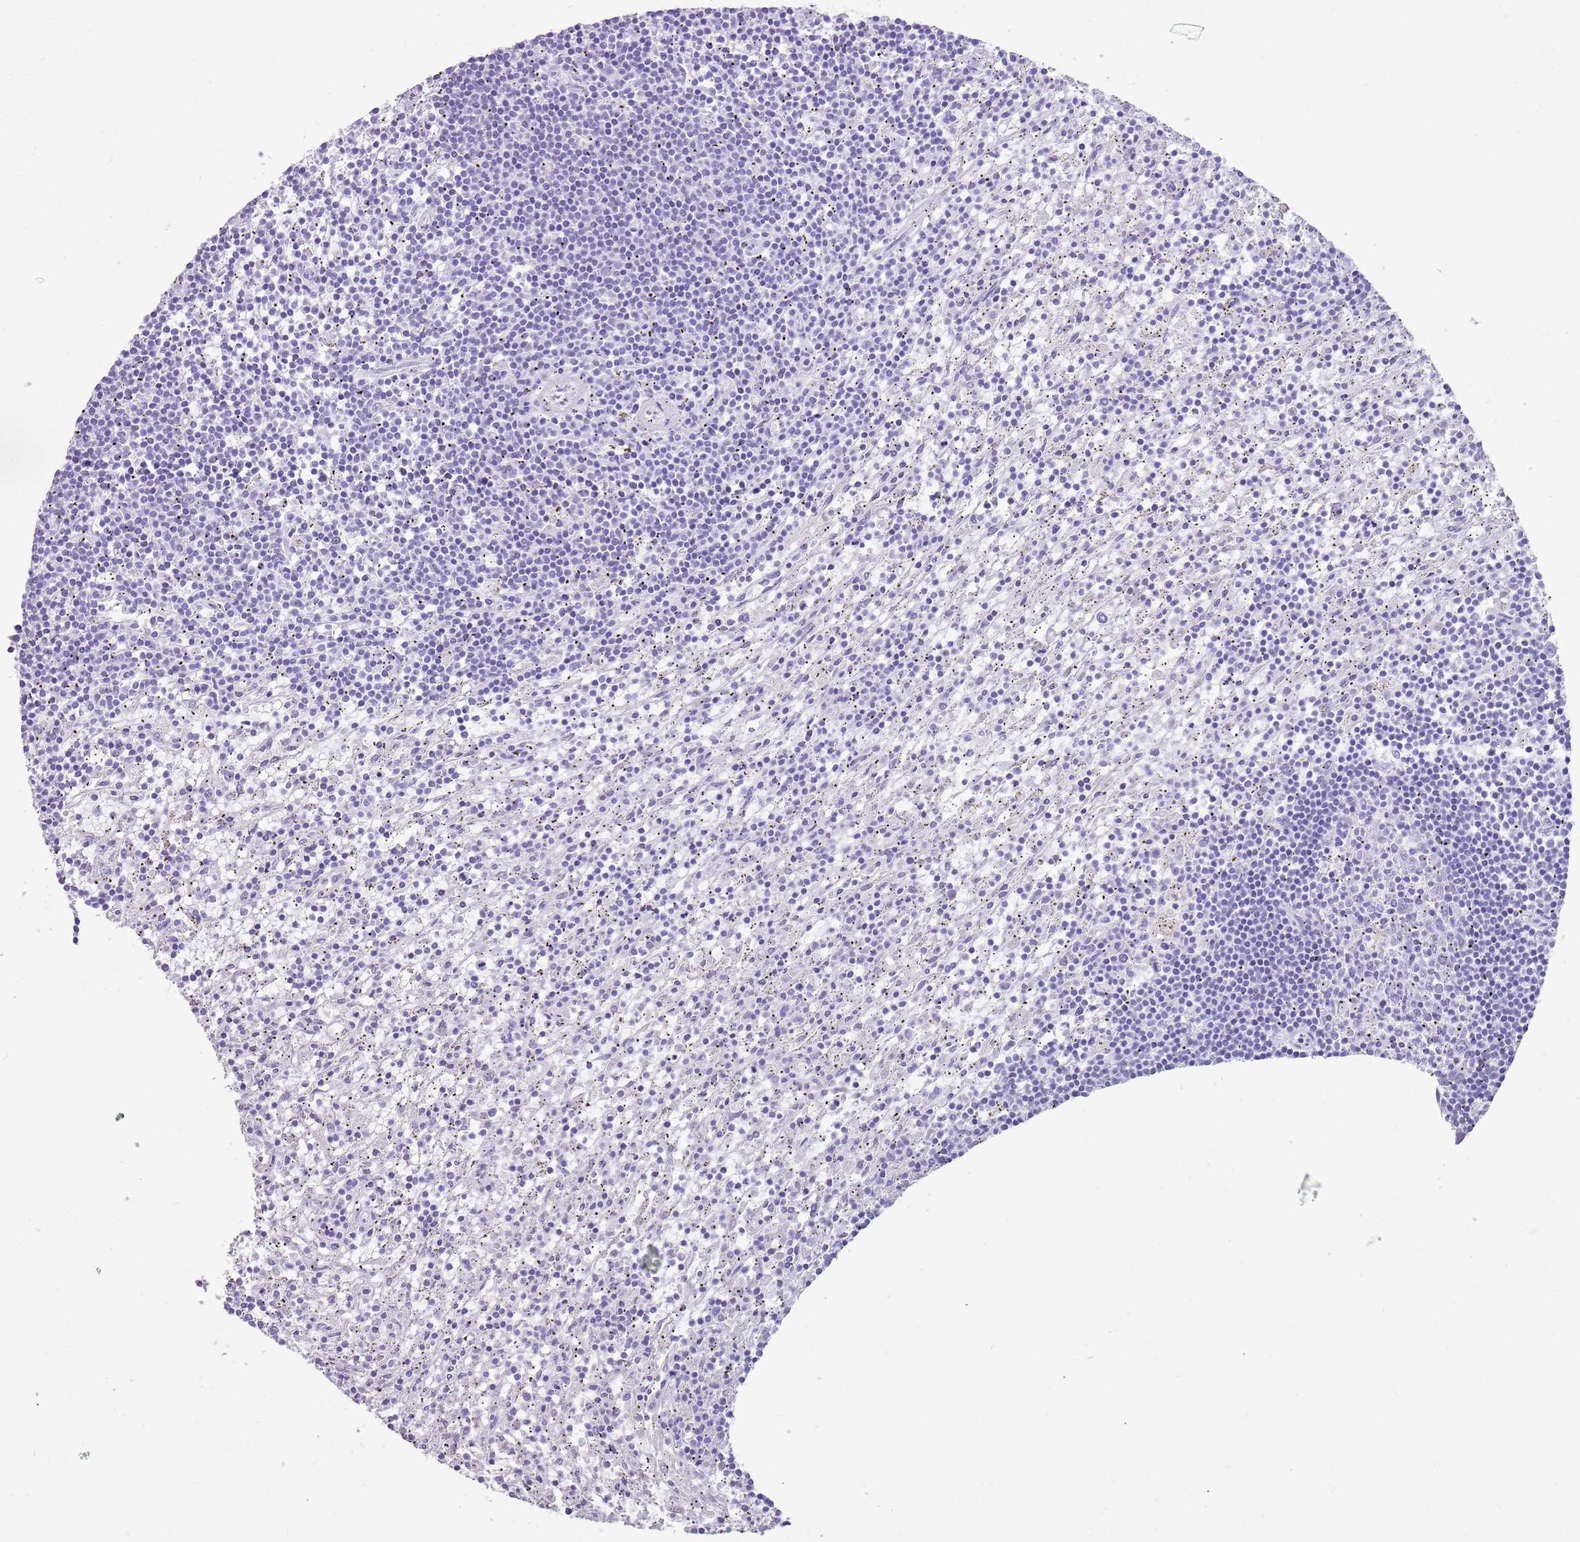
{"staining": {"intensity": "negative", "quantity": "none", "location": "none"}, "tissue": "lymphoma", "cell_type": "Tumor cells", "image_type": "cancer", "snomed": [{"axis": "morphology", "description": "Malignant lymphoma, non-Hodgkin's type, Low grade"}, {"axis": "topography", "description": "Spleen"}], "caption": "Immunohistochemical staining of human malignant lymphoma, non-Hodgkin's type (low-grade) displays no significant positivity in tumor cells. (DAB IHC, high magnification).", "gene": "NBPF3", "patient": {"sex": "male", "age": 76}}